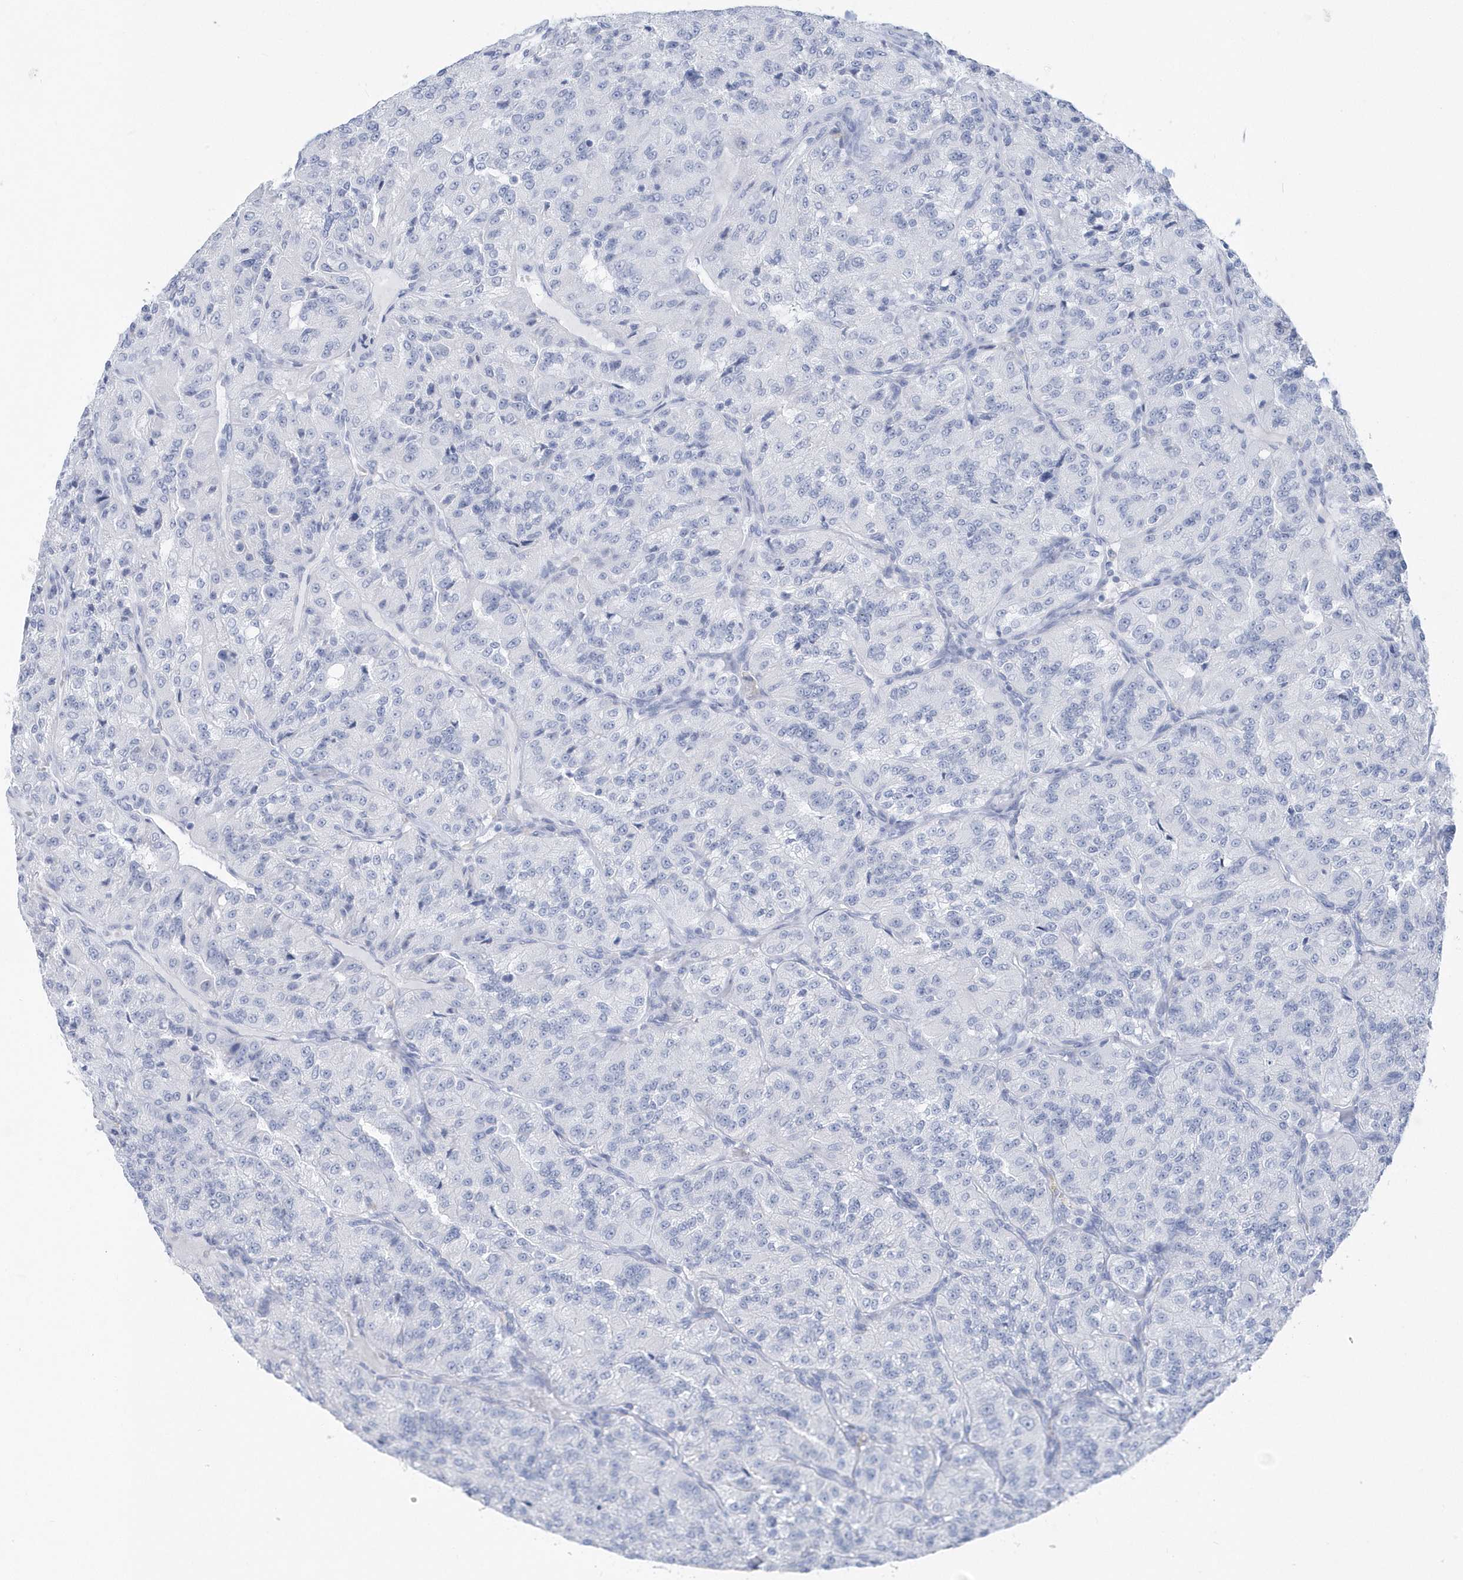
{"staining": {"intensity": "negative", "quantity": "none", "location": "none"}, "tissue": "renal cancer", "cell_type": "Tumor cells", "image_type": "cancer", "snomed": [{"axis": "morphology", "description": "Adenocarcinoma, NOS"}, {"axis": "topography", "description": "Kidney"}], "caption": "A photomicrograph of human renal adenocarcinoma is negative for staining in tumor cells.", "gene": "PTPRO", "patient": {"sex": "female", "age": 63}}